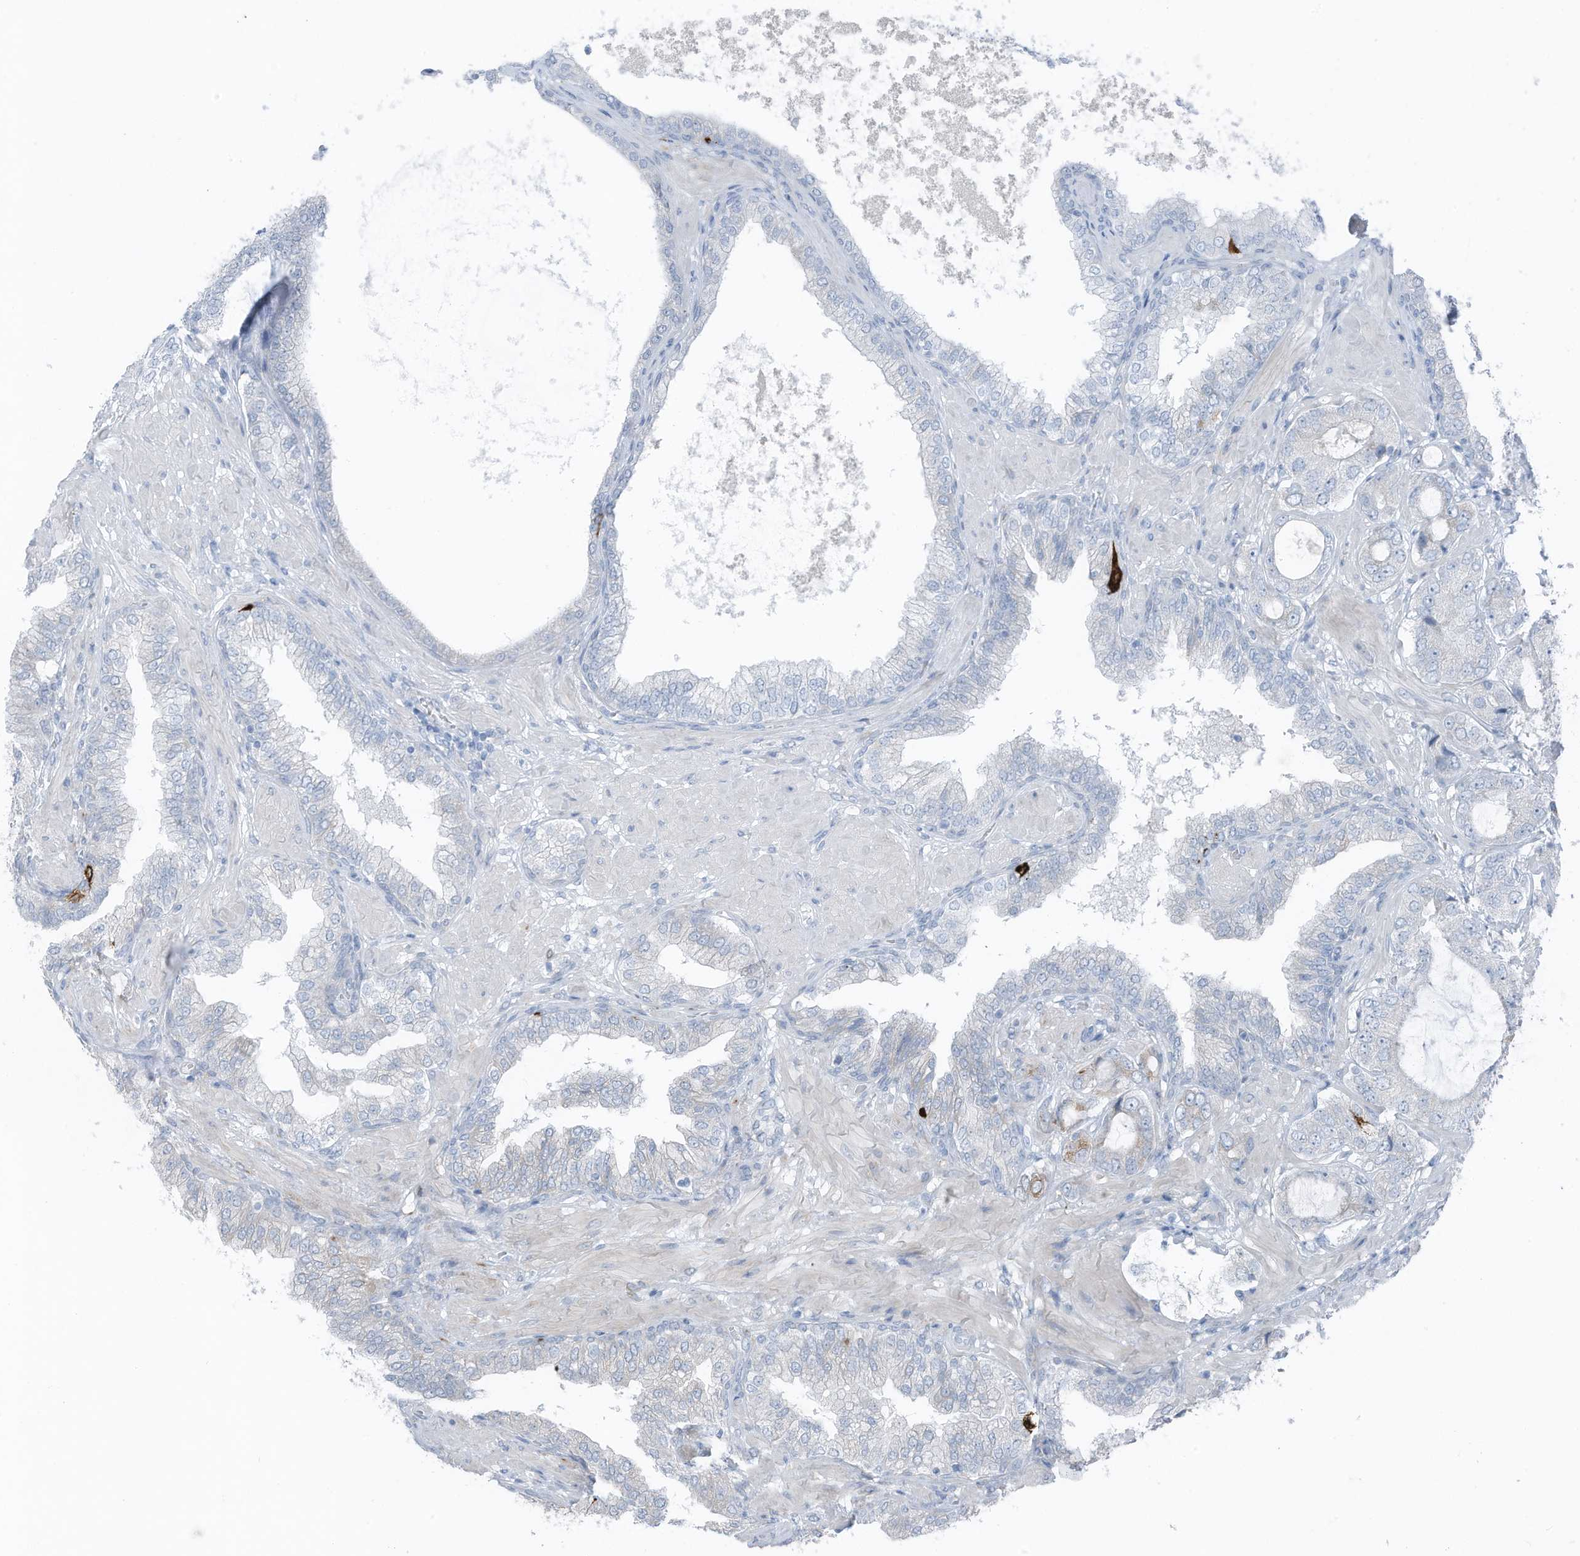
{"staining": {"intensity": "negative", "quantity": "none", "location": "none"}, "tissue": "prostate cancer", "cell_type": "Tumor cells", "image_type": "cancer", "snomed": [{"axis": "morphology", "description": "Adenocarcinoma, High grade"}, {"axis": "topography", "description": "Prostate"}], "caption": "Tumor cells show no significant positivity in prostate cancer. Brightfield microscopy of IHC stained with DAB (brown) and hematoxylin (blue), captured at high magnification.", "gene": "ARHGEF33", "patient": {"sex": "male", "age": 59}}